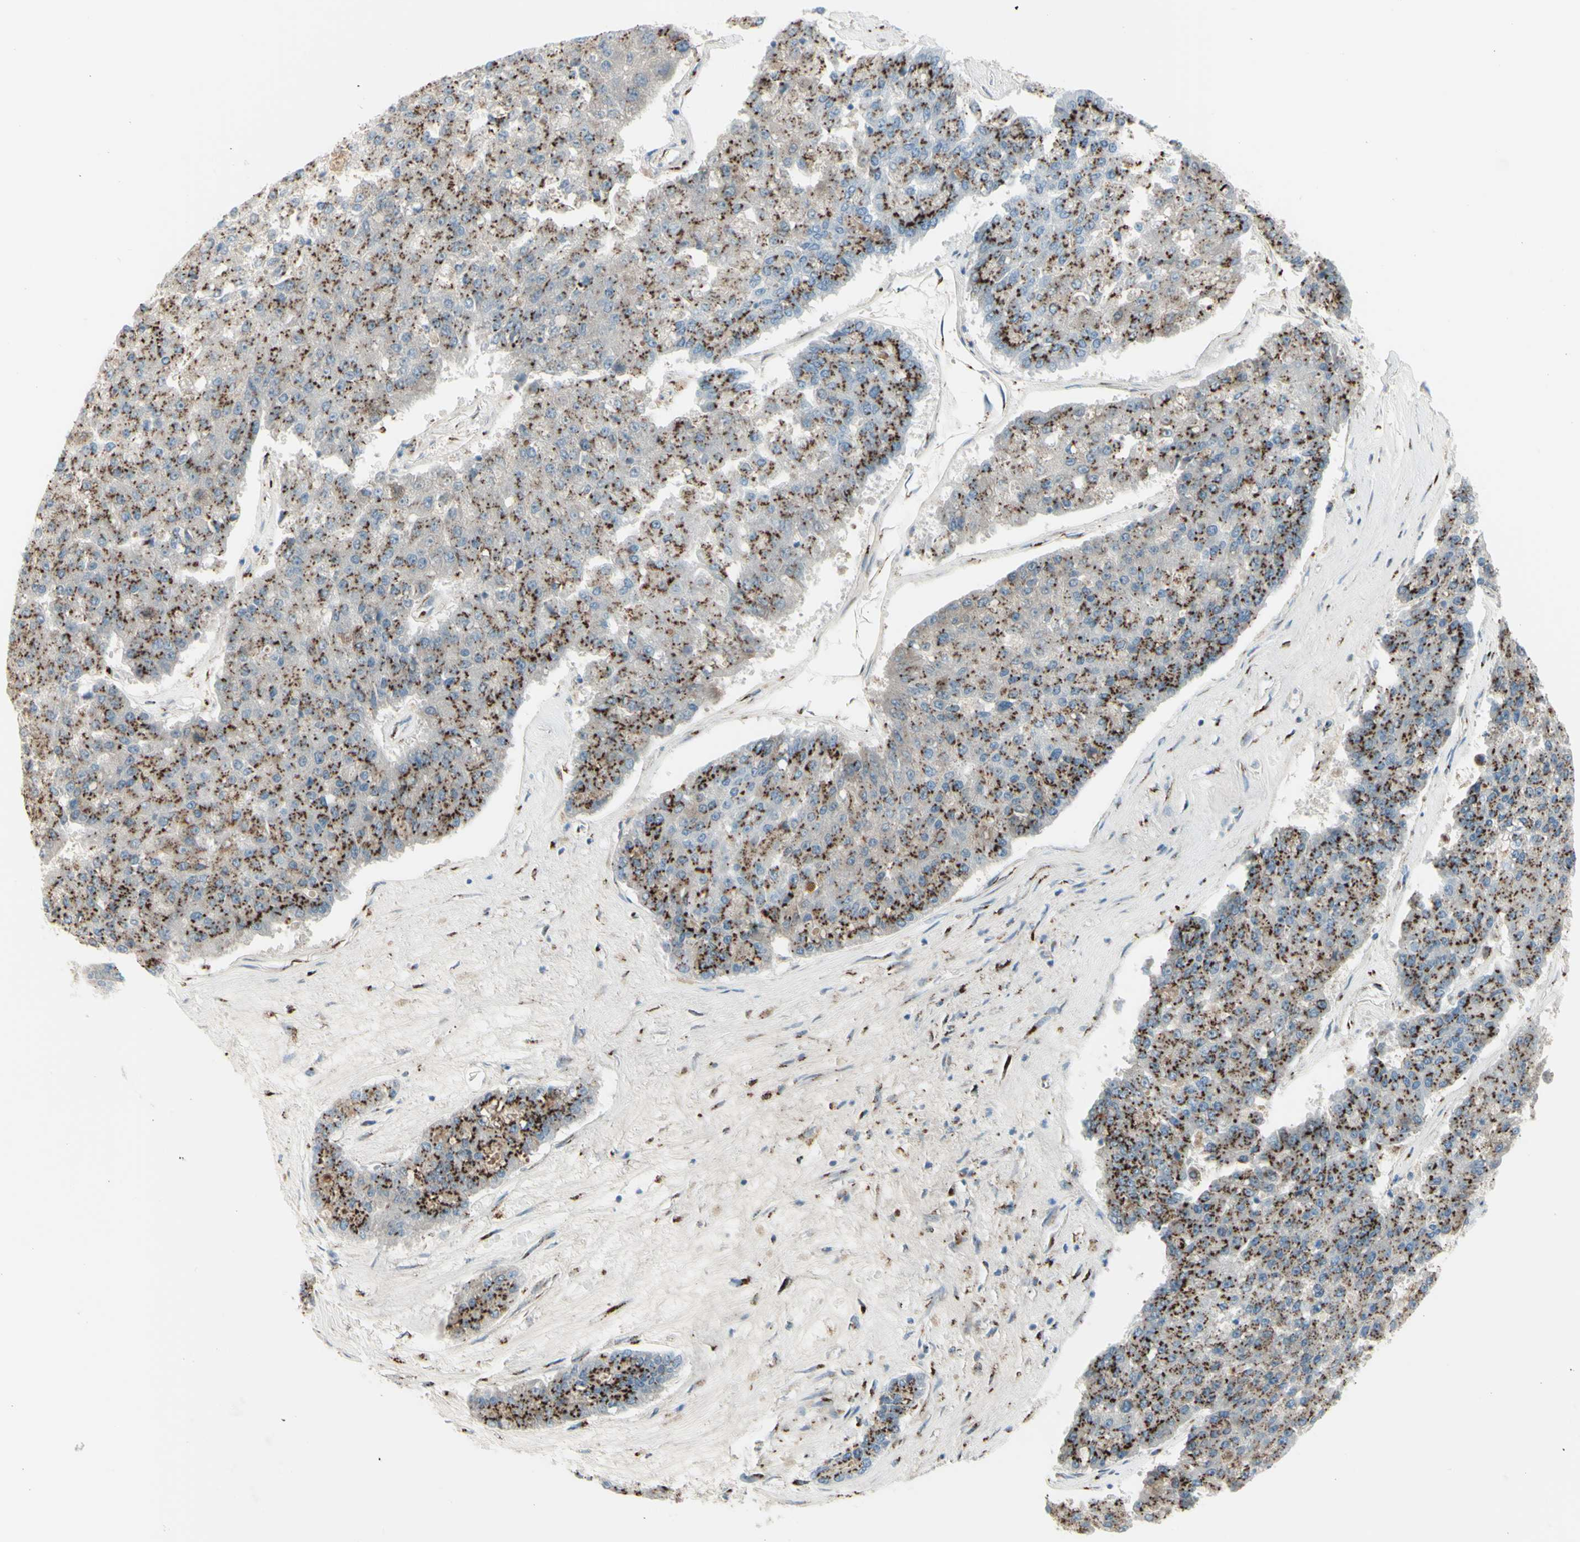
{"staining": {"intensity": "strong", "quantity": ">75%", "location": "cytoplasmic/membranous"}, "tissue": "pancreatic cancer", "cell_type": "Tumor cells", "image_type": "cancer", "snomed": [{"axis": "morphology", "description": "Adenocarcinoma, NOS"}, {"axis": "topography", "description": "Pancreas"}], "caption": "Strong cytoplasmic/membranous expression is seen in about >75% of tumor cells in adenocarcinoma (pancreatic).", "gene": "B4GALT1", "patient": {"sex": "male", "age": 50}}